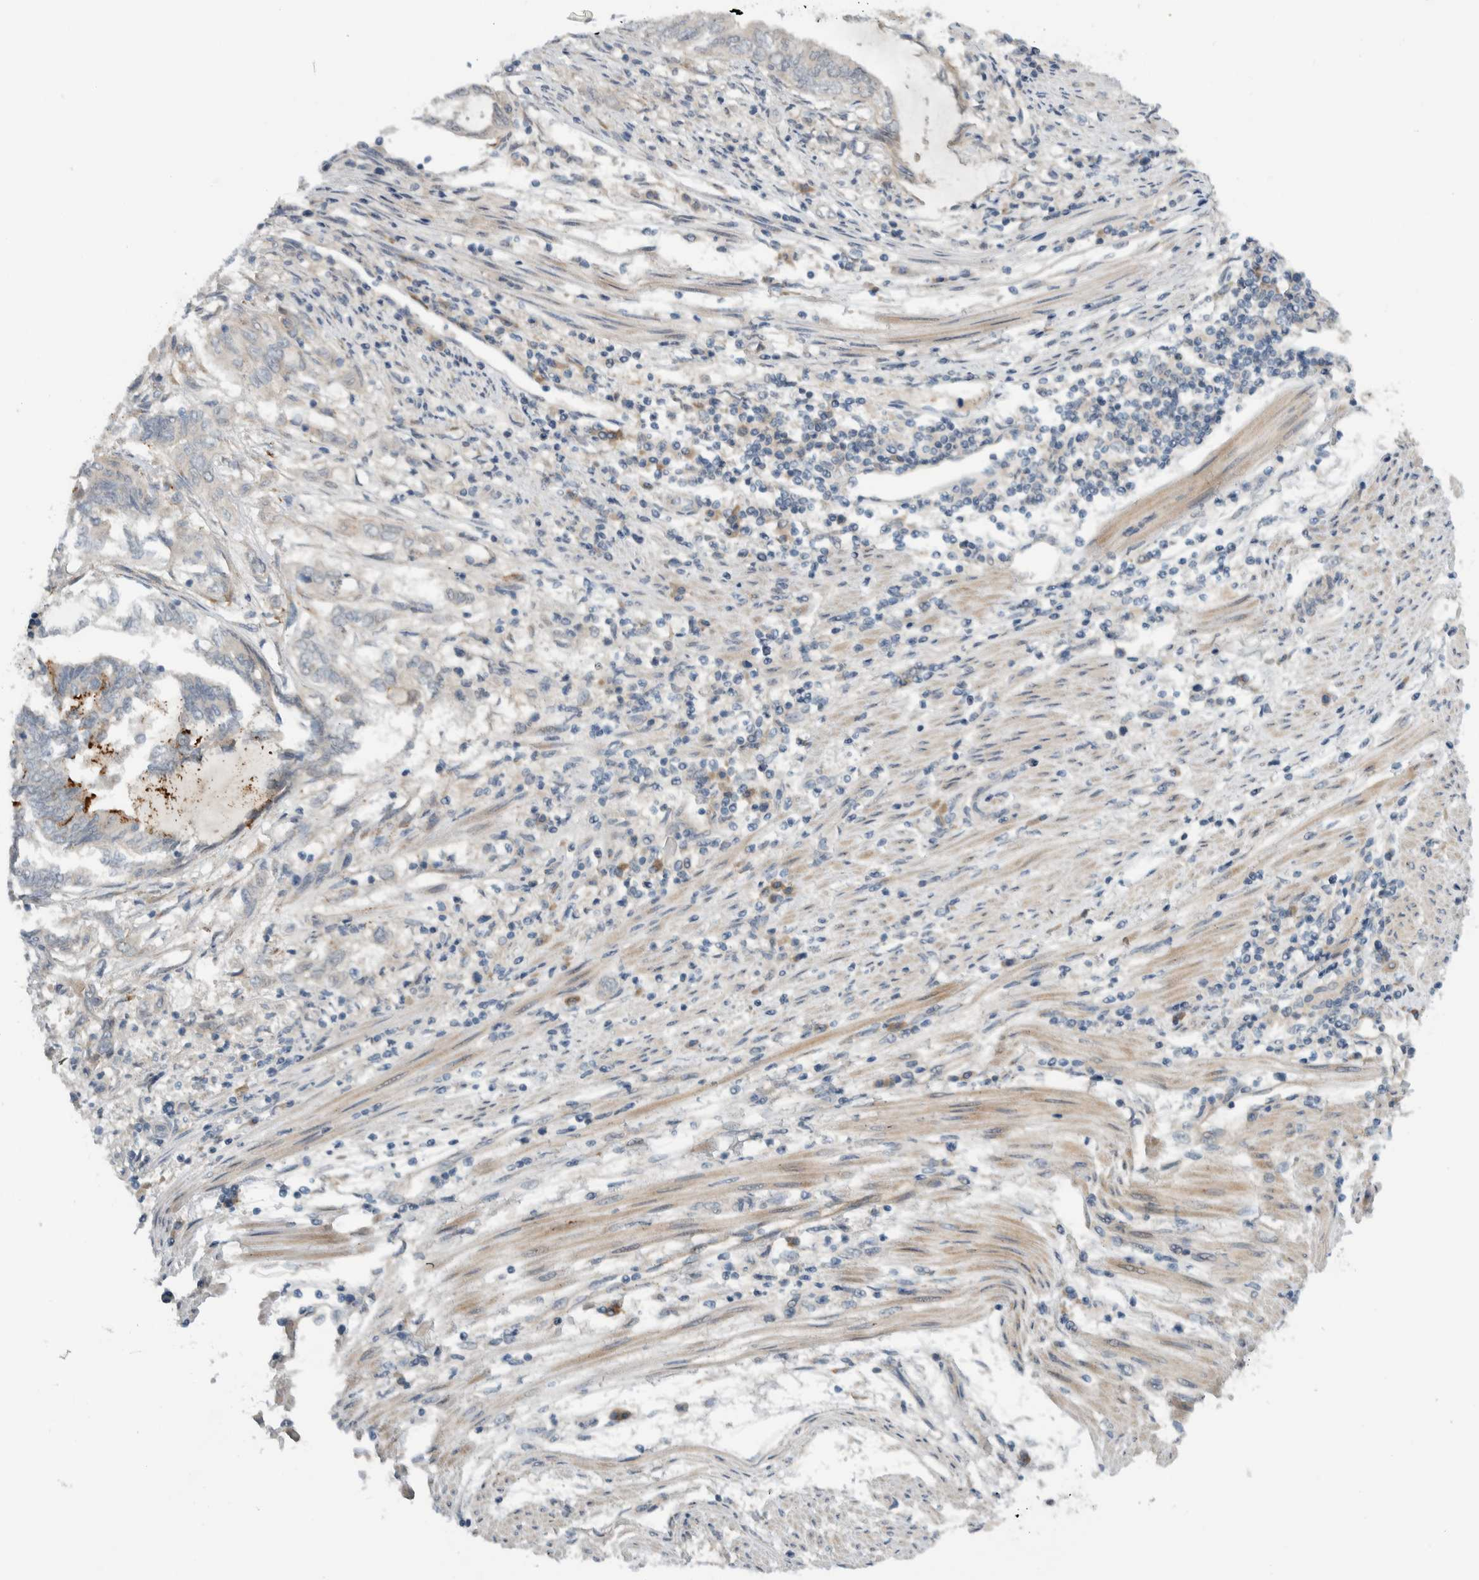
{"staining": {"intensity": "moderate", "quantity": "<25%", "location": "cytoplasmic/membranous"}, "tissue": "endometrial cancer", "cell_type": "Tumor cells", "image_type": "cancer", "snomed": [{"axis": "morphology", "description": "Adenocarcinoma, NOS"}, {"axis": "topography", "description": "Uterus"}, {"axis": "topography", "description": "Endometrium"}], "caption": "Immunohistochemistry (IHC) photomicrograph of neoplastic tissue: endometrial cancer stained using immunohistochemistry (IHC) displays low levels of moderate protein expression localized specifically in the cytoplasmic/membranous of tumor cells, appearing as a cytoplasmic/membranous brown color.", "gene": "MPRIP", "patient": {"sex": "female", "age": 70}}